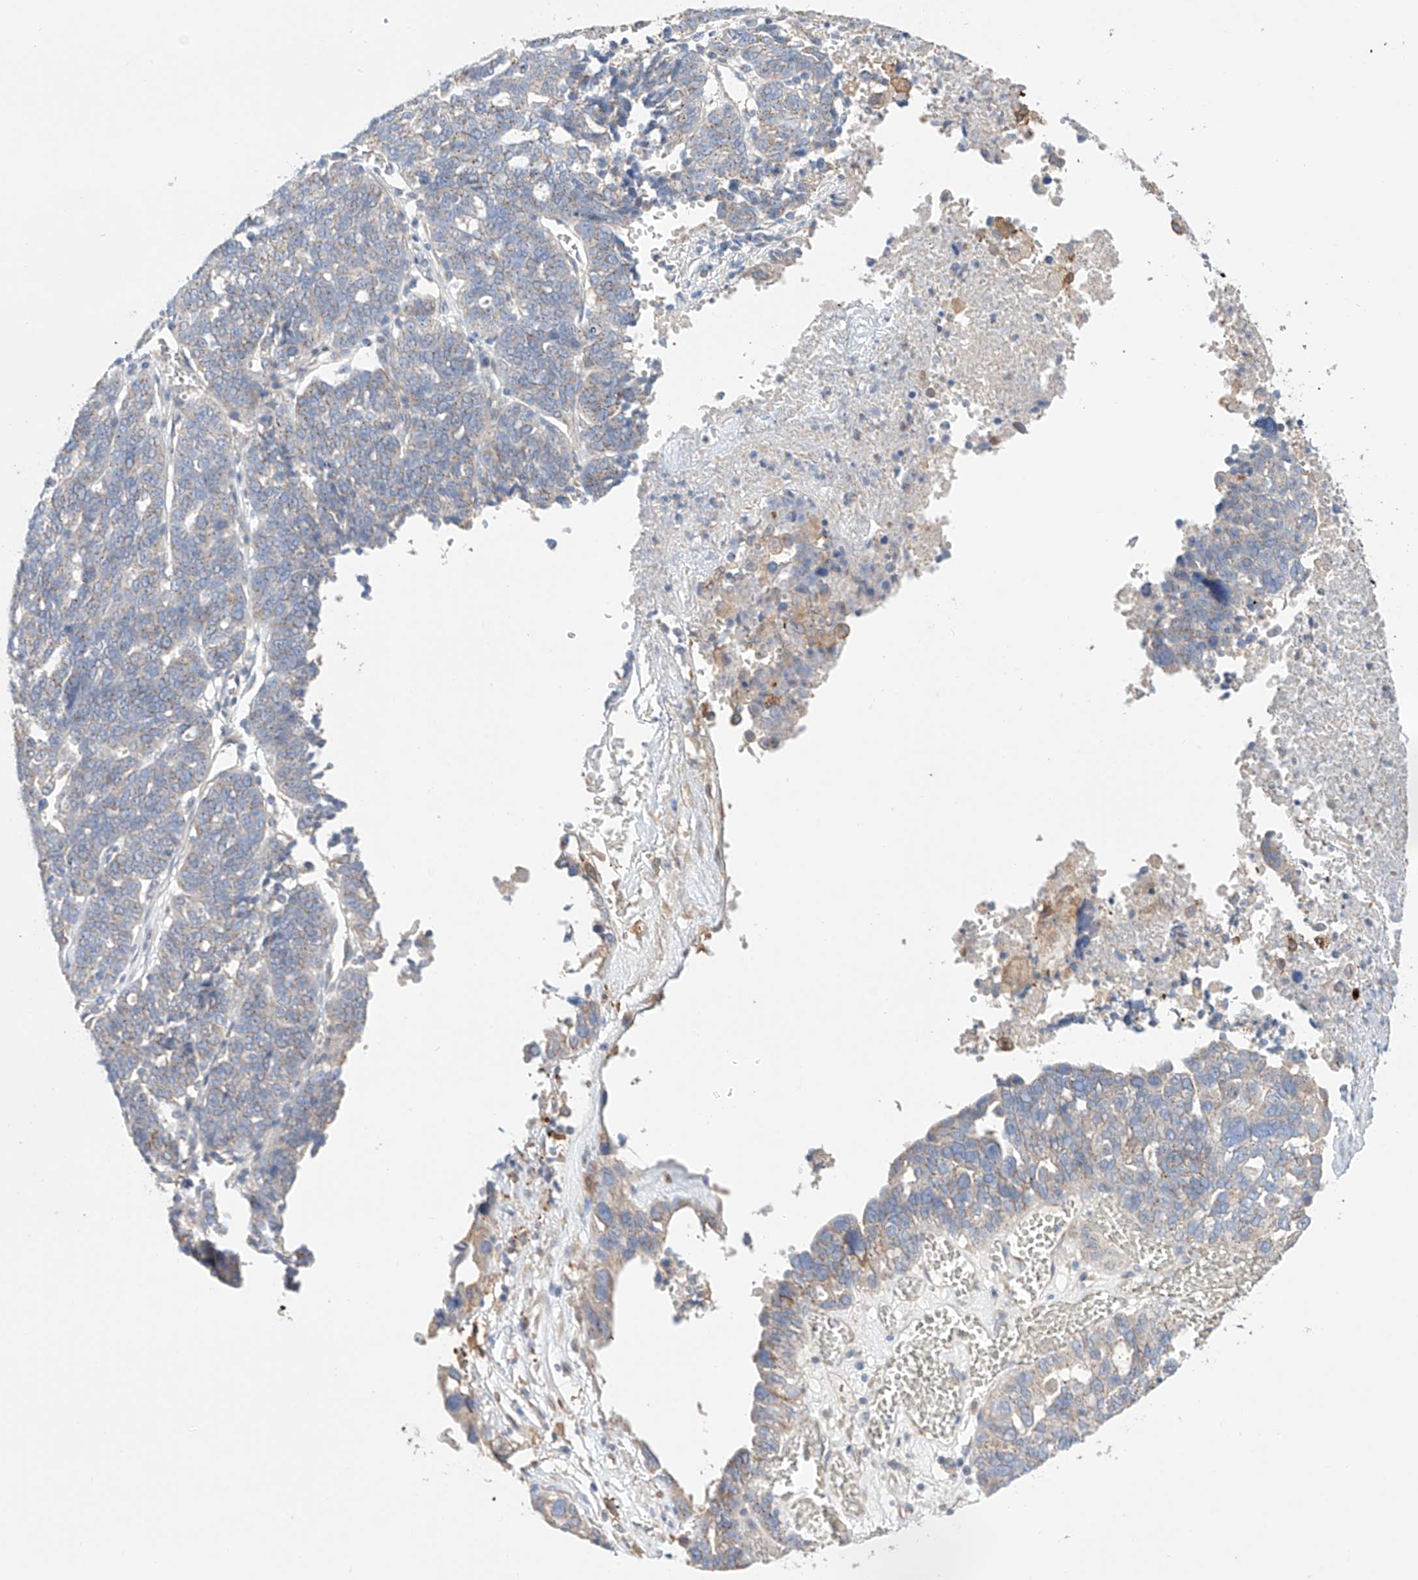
{"staining": {"intensity": "moderate", "quantity": "25%-75%", "location": "cytoplasmic/membranous"}, "tissue": "ovarian cancer", "cell_type": "Tumor cells", "image_type": "cancer", "snomed": [{"axis": "morphology", "description": "Cystadenocarcinoma, serous, NOS"}, {"axis": "topography", "description": "Ovary"}], "caption": "Immunohistochemical staining of human ovarian cancer (serous cystadenocarcinoma) reveals medium levels of moderate cytoplasmic/membranous protein staining in approximately 25%-75% of tumor cells. The protein of interest is stained brown, and the nuclei are stained in blue (DAB IHC with brightfield microscopy, high magnification).", "gene": "MOSPD1", "patient": {"sex": "female", "age": 59}}